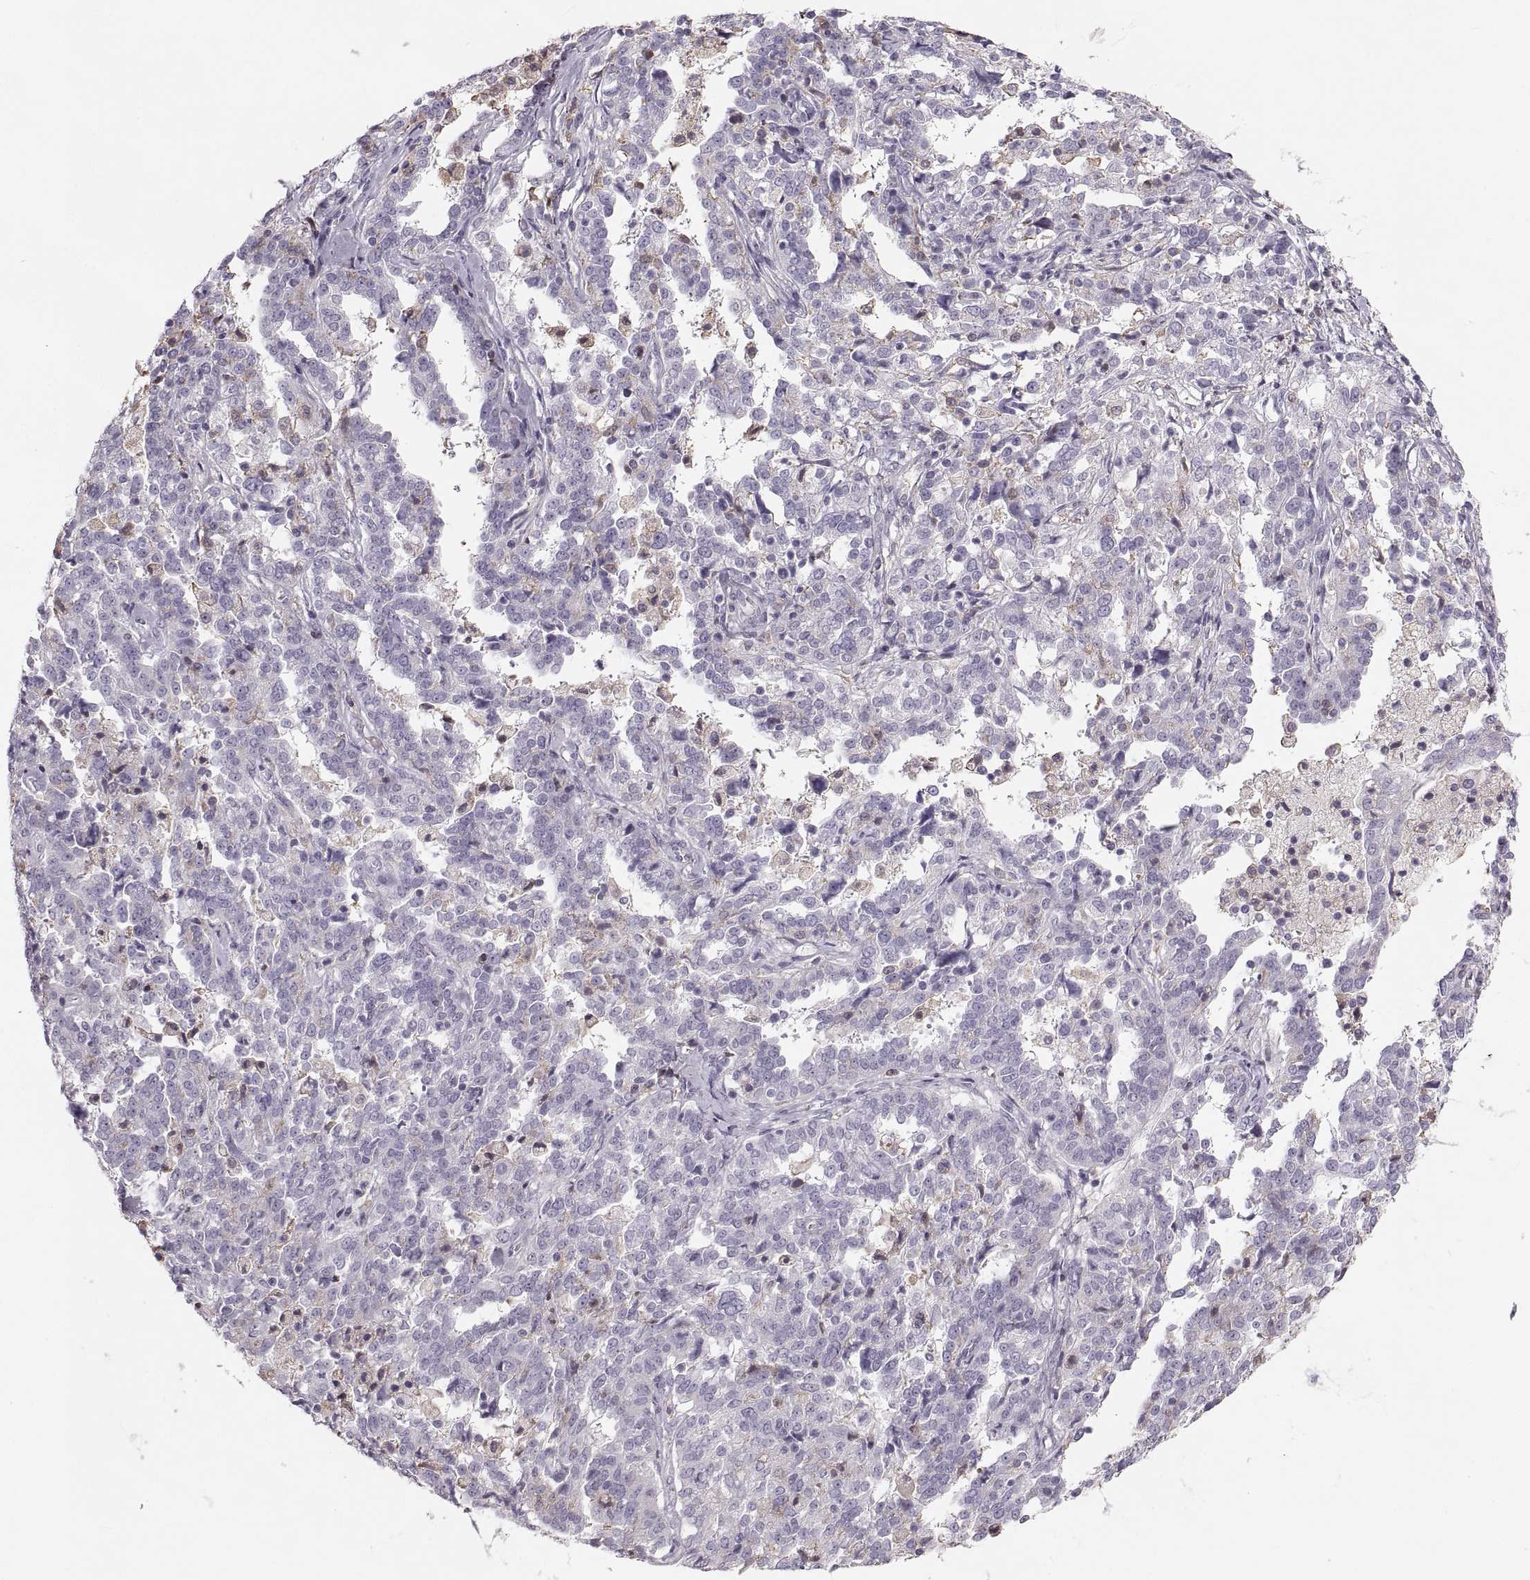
{"staining": {"intensity": "negative", "quantity": "none", "location": "none"}, "tissue": "ovarian cancer", "cell_type": "Tumor cells", "image_type": "cancer", "snomed": [{"axis": "morphology", "description": "Cystadenocarcinoma, serous, NOS"}, {"axis": "topography", "description": "Ovary"}], "caption": "IHC photomicrograph of human serous cystadenocarcinoma (ovarian) stained for a protein (brown), which demonstrates no staining in tumor cells.", "gene": "RUNDC3A", "patient": {"sex": "female", "age": 67}}